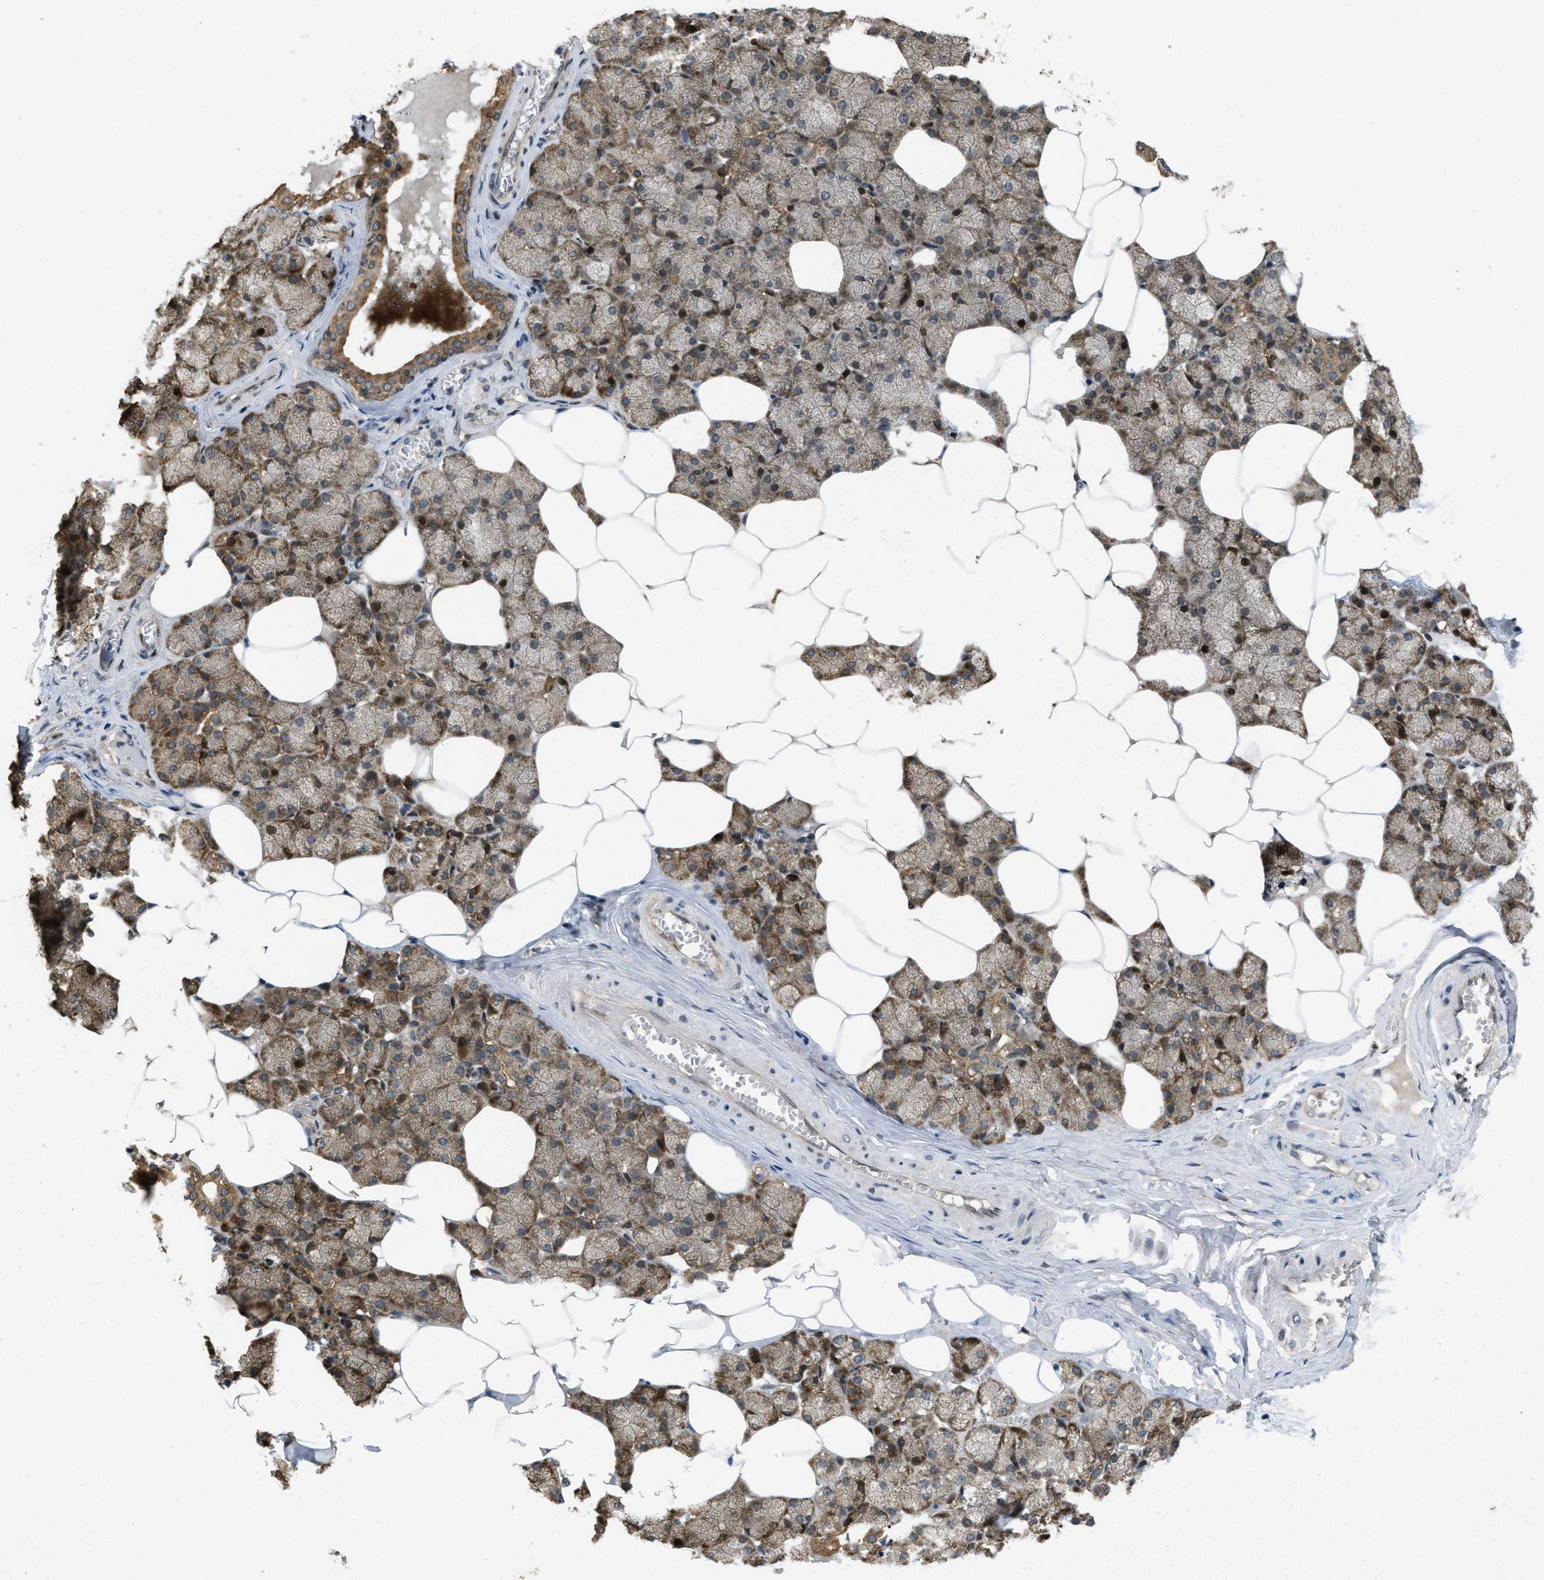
{"staining": {"intensity": "moderate", "quantity": ">75%", "location": "cytoplasmic/membranous"}, "tissue": "salivary gland", "cell_type": "Glandular cells", "image_type": "normal", "snomed": [{"axis": "morphology", "description": "Normal tissue, NOS"}, {"axis": "topography", "description": "Salivary gland"}], "caption": "DAB (3,3'-diaminobenzidine) immunohistochemical staining of unremarkable salivary gland displays moderate cytoplasmic/membranous protein staining in about >75% of glandular cells. (Brightfield microscopy of DAB IHC at high magnification).", "gene": "IFNLR1", "patient": {"sex": "male", "age": 62}}